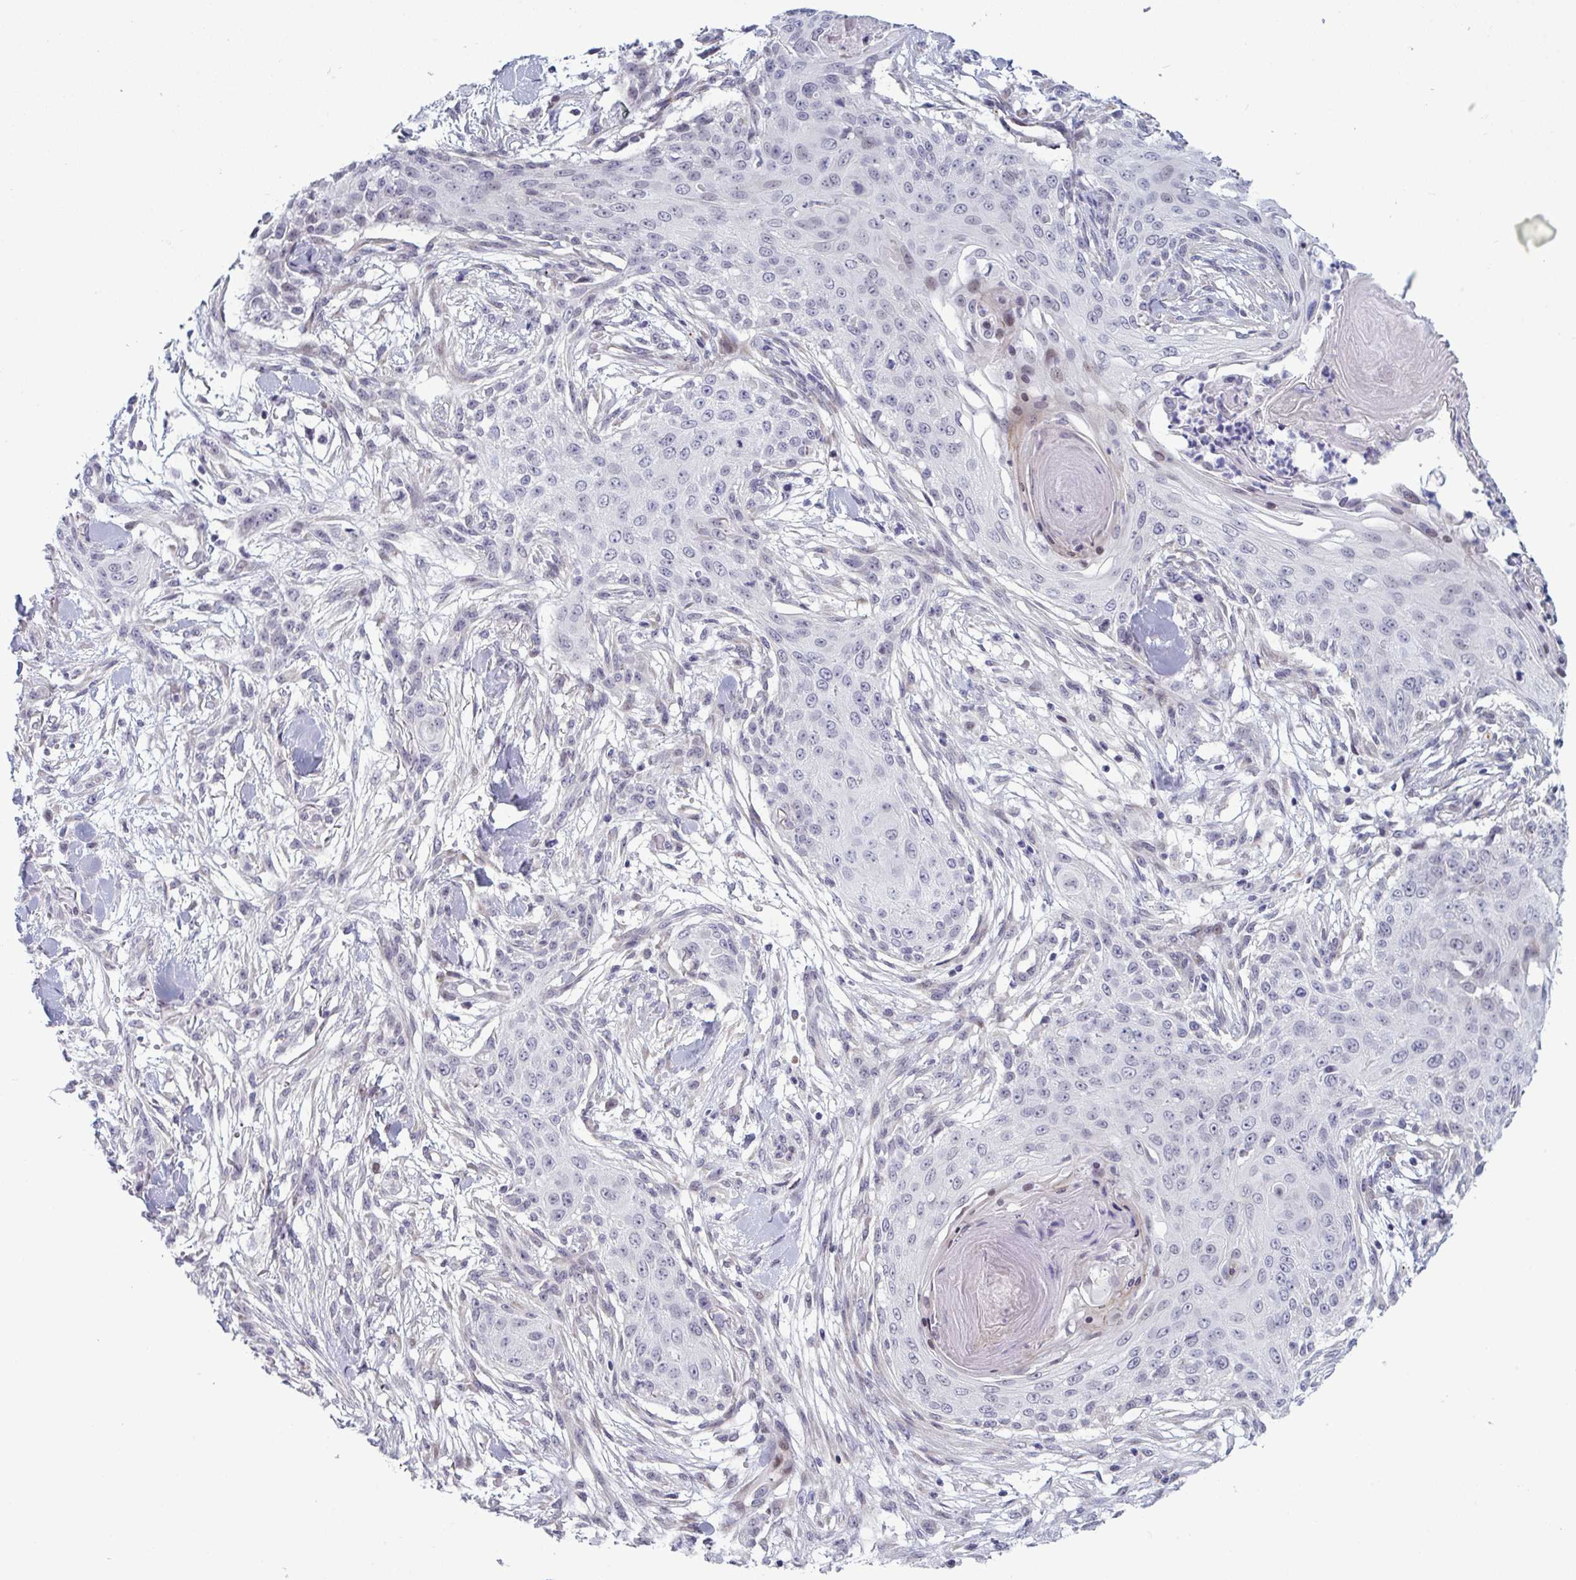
{"staining": {"intensity": "negative", "quantity": "none", "location": "none"}, "tissue": "skin cancer", "cell_type": "Tumor cells", "image_type": "cancer", "snomed": [{"axis": "morphology", "description": "Squamous cell carcinoma, NOS"}, {"axis": "topography", "description": "Skin"}], "caption": "Micrograph shows no protein staining in tumor cells of skin cancer (squamous cell carcinoma) tissue.", "gene": "TCEAL8", "patient": {"sex": "female", "age": 59}}